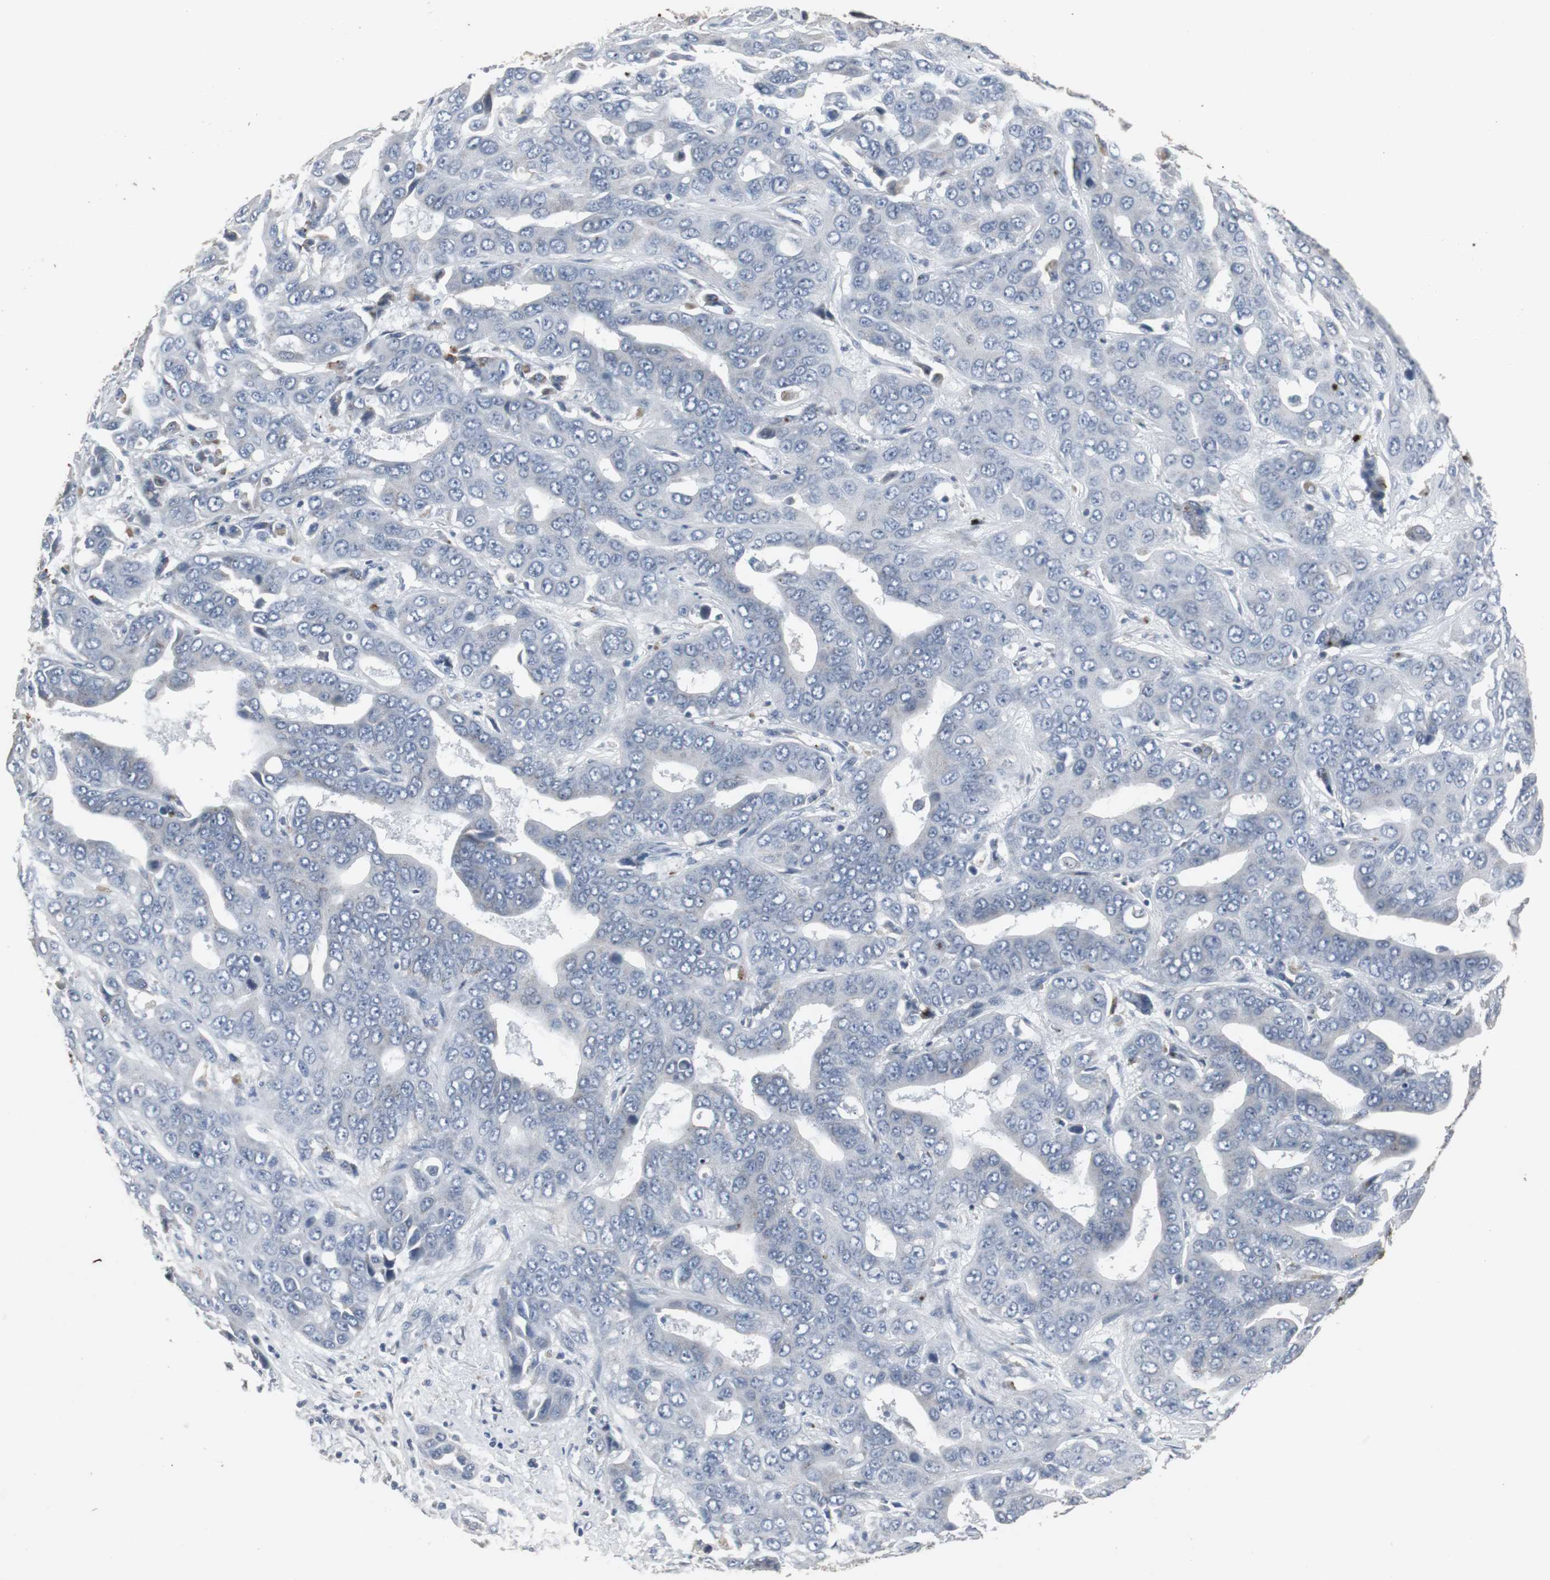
{"staining": {"intensity": "negative", "quantity": "none", "location": "none"}, "tissue": "liver cancer", "cell_type": "Tumor cells", "image_type": "cancer", "snomed": [{"axis": "morphology", "description": "Cholangiocarcinoma"}, {"axis": "topography", "description": "Liver"}], "caption": "Liver cancer was stained to show a protein in brown. There is no significant positivity in tumor cells.", "gene": "ACAA1", "patient": {"sex": "female", "age": 52}}